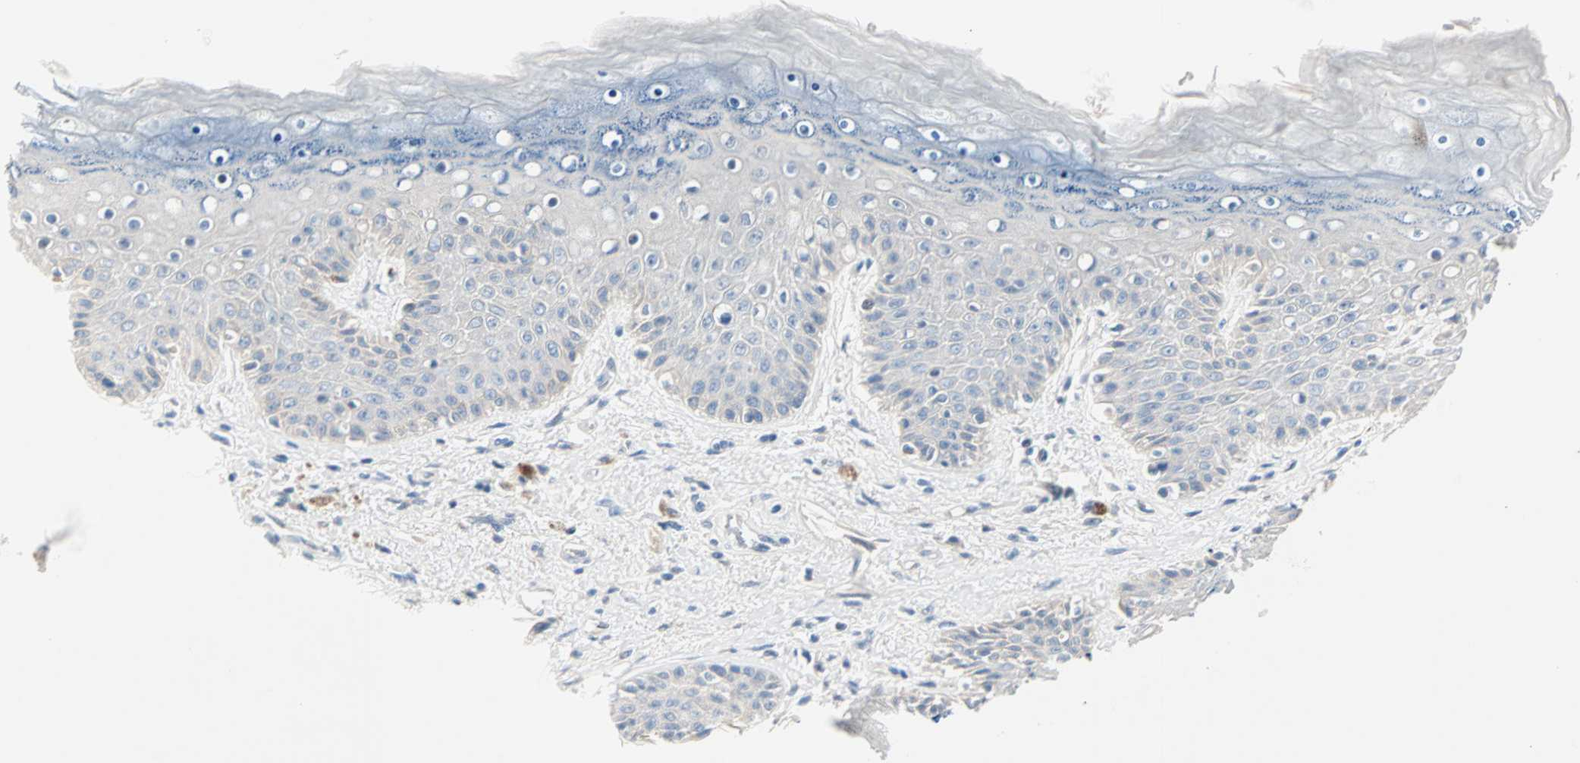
{"staining": {"intensity": "strong", "quantity": "25%-75%", "location": "cytoplasmic/membranous"}, "tissue": "skin", "cell_type": "Epidermal cells", "image_type": "normal", "snomed": [{"axis": "morphology", "description": "Normal tissue, NOS"}, {"axis": "topography", "description": "Anal"}], "caption": "Immunohistochemical staining of unremarkable human skin displays strong cytoplasmic/membranous protein positivity in approximately 25%-75% of epidermal cells. Nuclei are stained in blue.", "gene": "NEFH", "patient": {"sex": "female", "age": 46}}